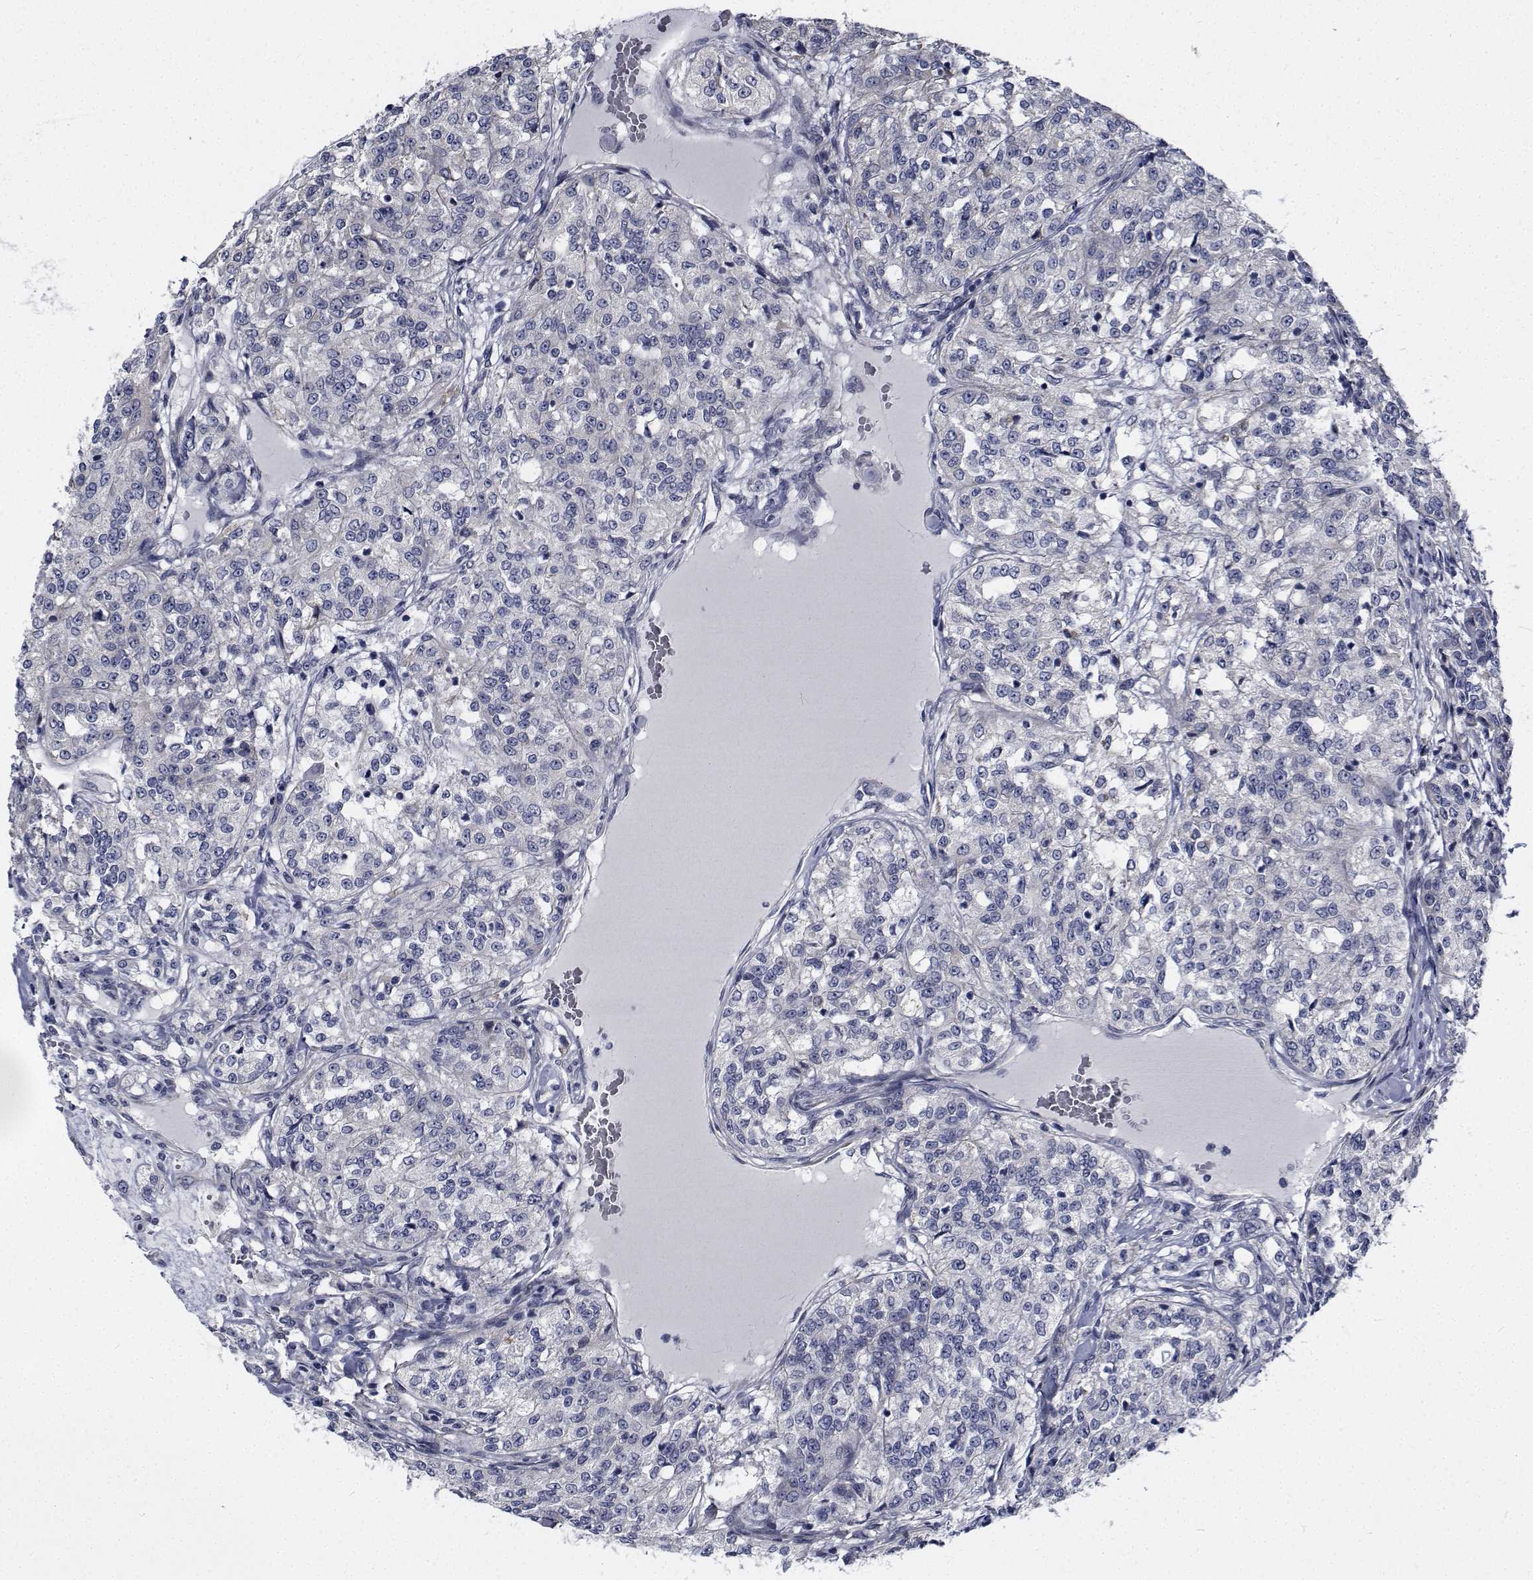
{"staining": {"intensity": "negative", "quantity": "none", "location": "none"}, "tissue": "renal cancer", "cell_type": "Tumor cells", "image_type": "cancer", "snomed": [{"axis": "morphology", "description": "Adenocarcinoma, NOS"}, {"axis": "topography", "description": "Kidney"}], "caption": "A high-resolution image shows IHC staining of renal cancer, which shows no significant expression in tumor cells.", "gene": "TTBK1", "patient": {"sex": "female", "age": 63}}